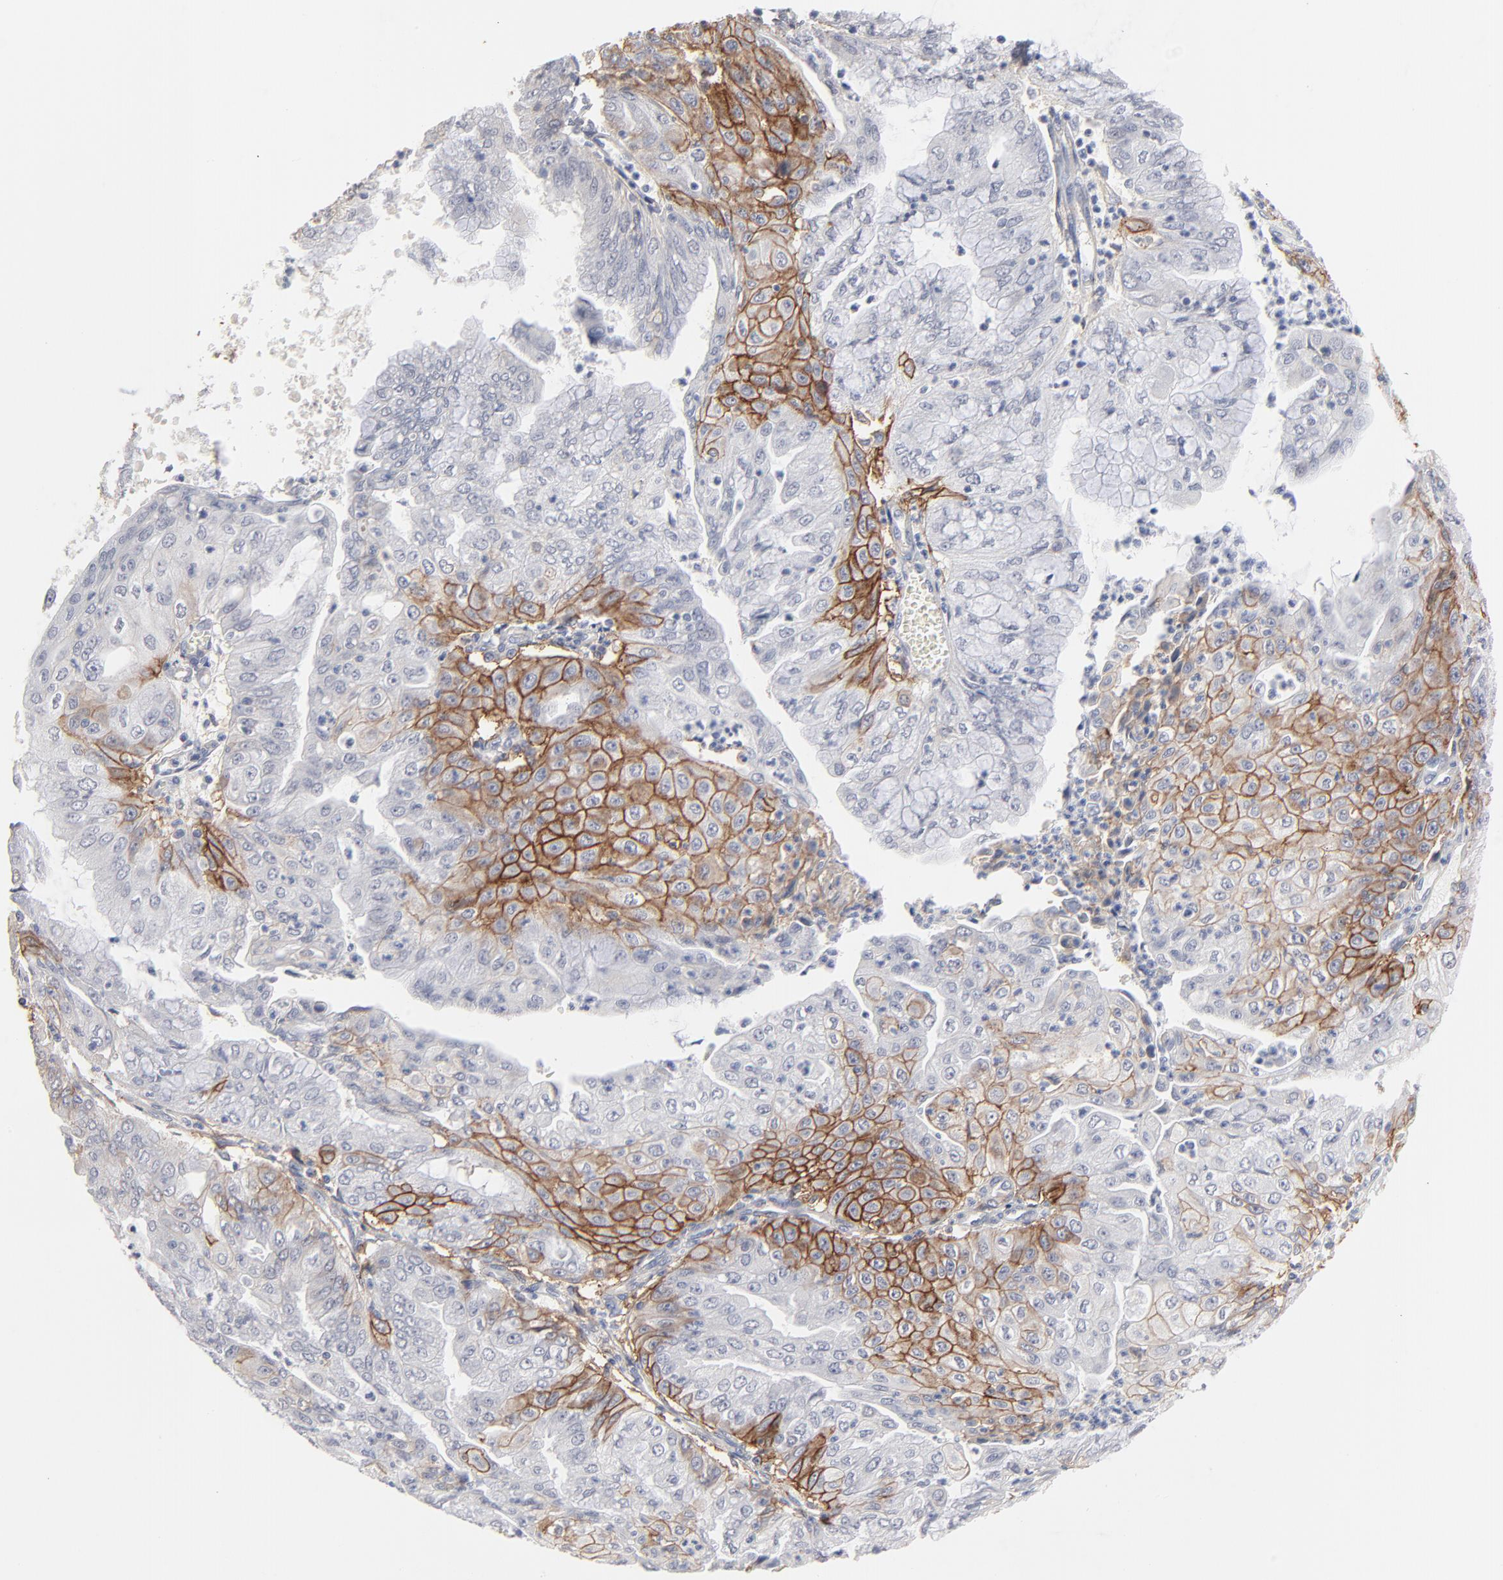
{"staining": {"intensity": "strong", "quantity": "<25%", "location": "cytoplasmic/membranous"}, "tissue": "endometrial cancer", "cell_type": "Tumor cells", "image_type": "cancer", "snomed": [{"axis": "morphology", "description": "Adenocarcinoma, NOS"}, {"axis": "topography", "description": "Endometrium"}], "caption": "This is an image of IHC staining of endometrial cancer (adenocarcinoma), which shows strong expression in the cytoplasmic/membranous of tumor cells.", "gene": "SLC16A1", "patient": {"sex": "female", "age": 79}}